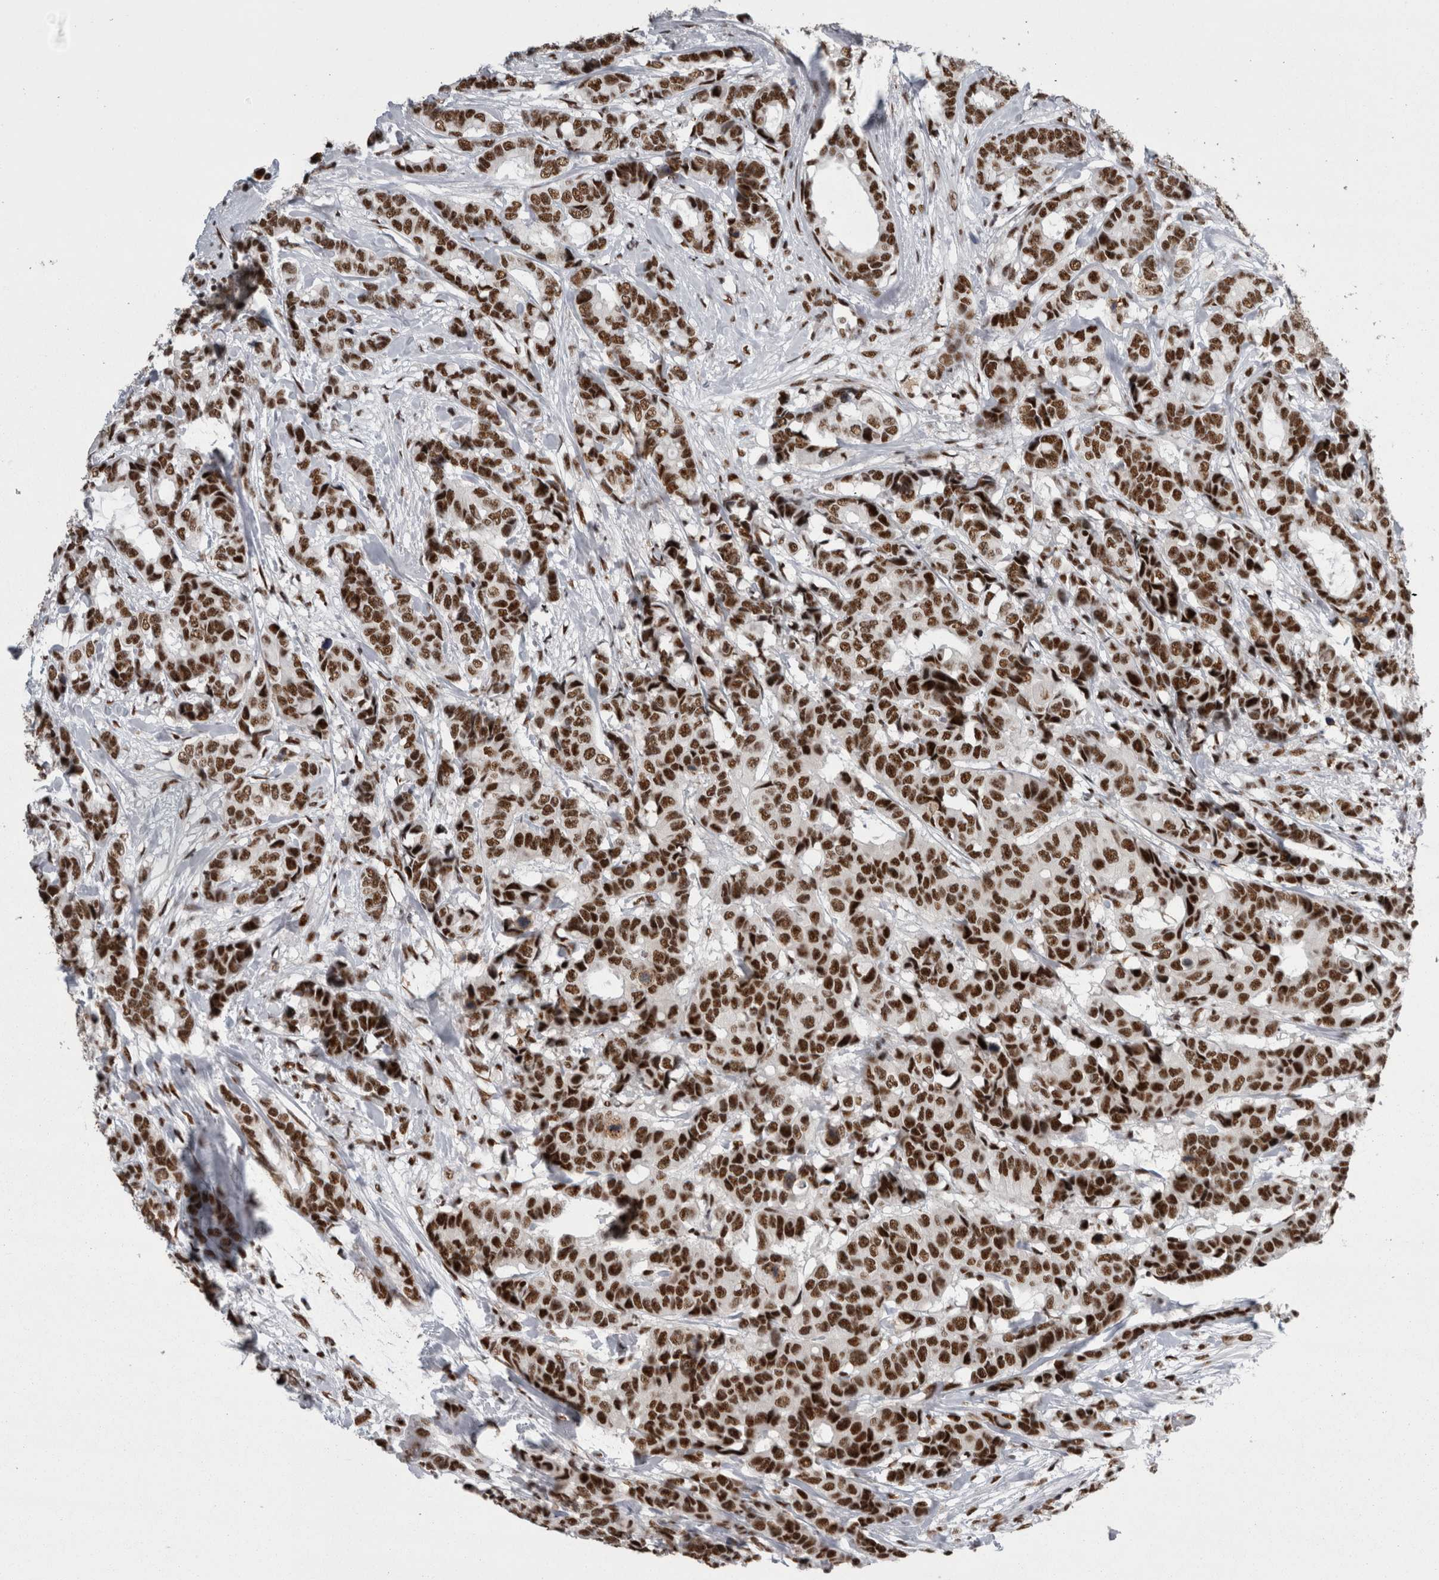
{"staining": {"intensity": "strong", "quantity": ">75%", "location": "nuclear"}, "tissue": "breast cancer", "cell_type": "Tumor cells", "image_type": "cancer", "snomed": [{"axis": "morphology", "description": "Duct carcinoma"}, {"axis": "topography", "description": "Breast"}], "caption": "DAB (3,3'-diaminobenzidine) immunohistochemical staining of human breast cancer (infiltrating ductal carcinoma) reveals strong nuclear protein staining in about >75% of tumor cells.", "gene": "SNRNP40", "patient": {"sex": "female", "age": 87}}